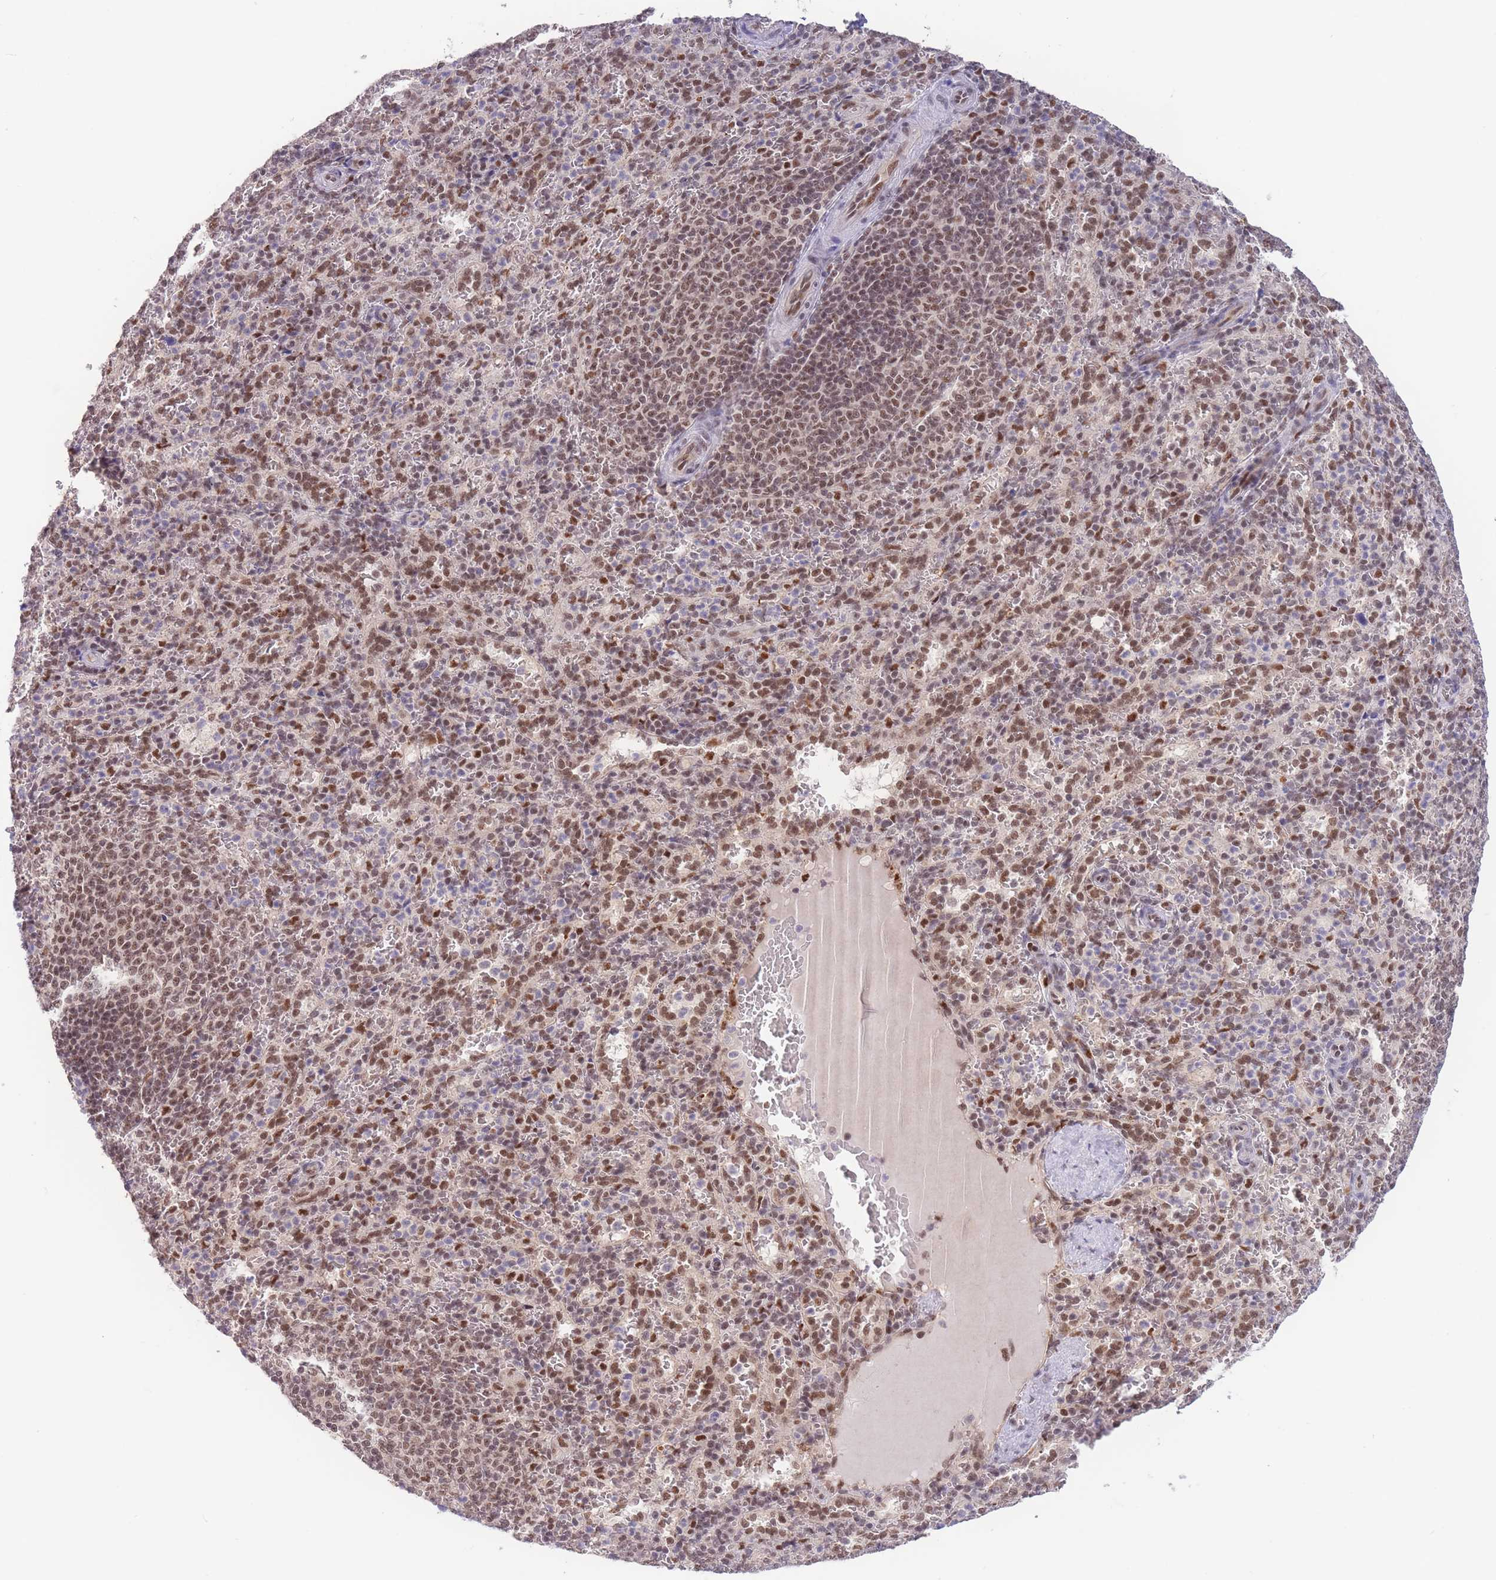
{"staining": {"intensity": "moderate", "quantity": "25%-75%", "location": "nuclear"}, "tissue": "spleen", "cell_type": "Cells in red pulp", "image_type": "normal", "snomed": [{"axis": "morphology", "description": "Normal tissue, NOS"}, {"axis": "topography", "description": "Spleen"}], "caption": "A brown stain shows moderate nuclear staining of a protein in cells in red pulp of benign human spleen.", "gene": "SMAD9", "patient": {"sex": "female", "age": 21}}